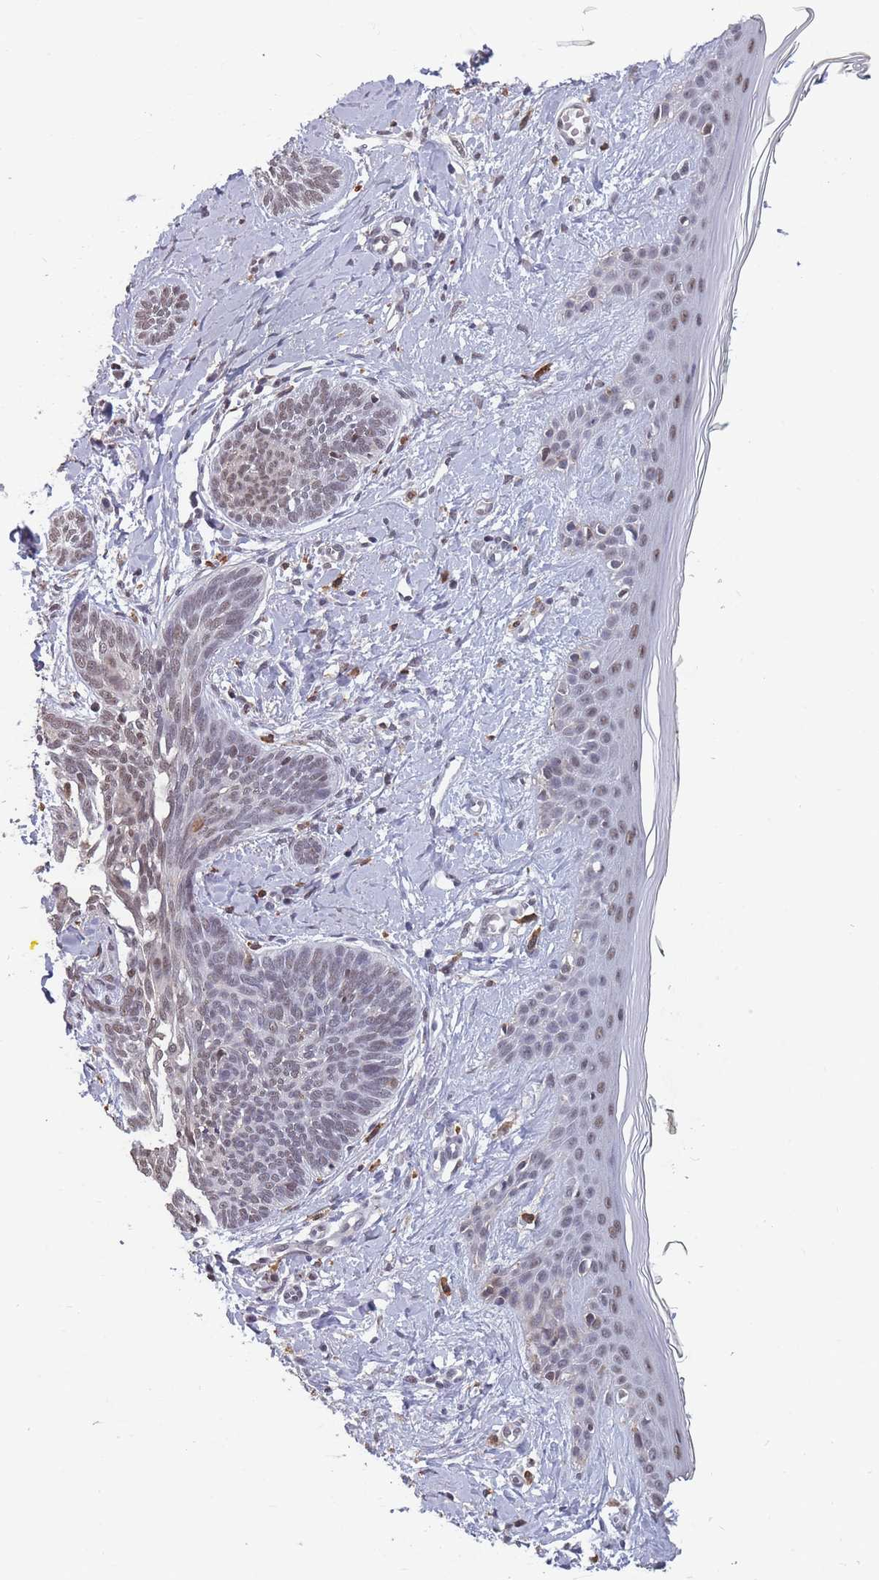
{"staining": {"intensity": "weak", "quantity": "<25%", "location": "nuclear"}, "tissue": "skin cancer", "cell_type": "Tumor cells", "image_type": "cancer", "snomed": [{"axis": "morphology", "description": "Basal cell carcinoma"}, {"axis": "topography", "description": "Skin"}], "caption": "Tumor cells are negative for protein expression in human skin cancer (basal cell carcinoma).", "gene": "SNRPA1", "patient": {"sex": "female", "age": 81}}